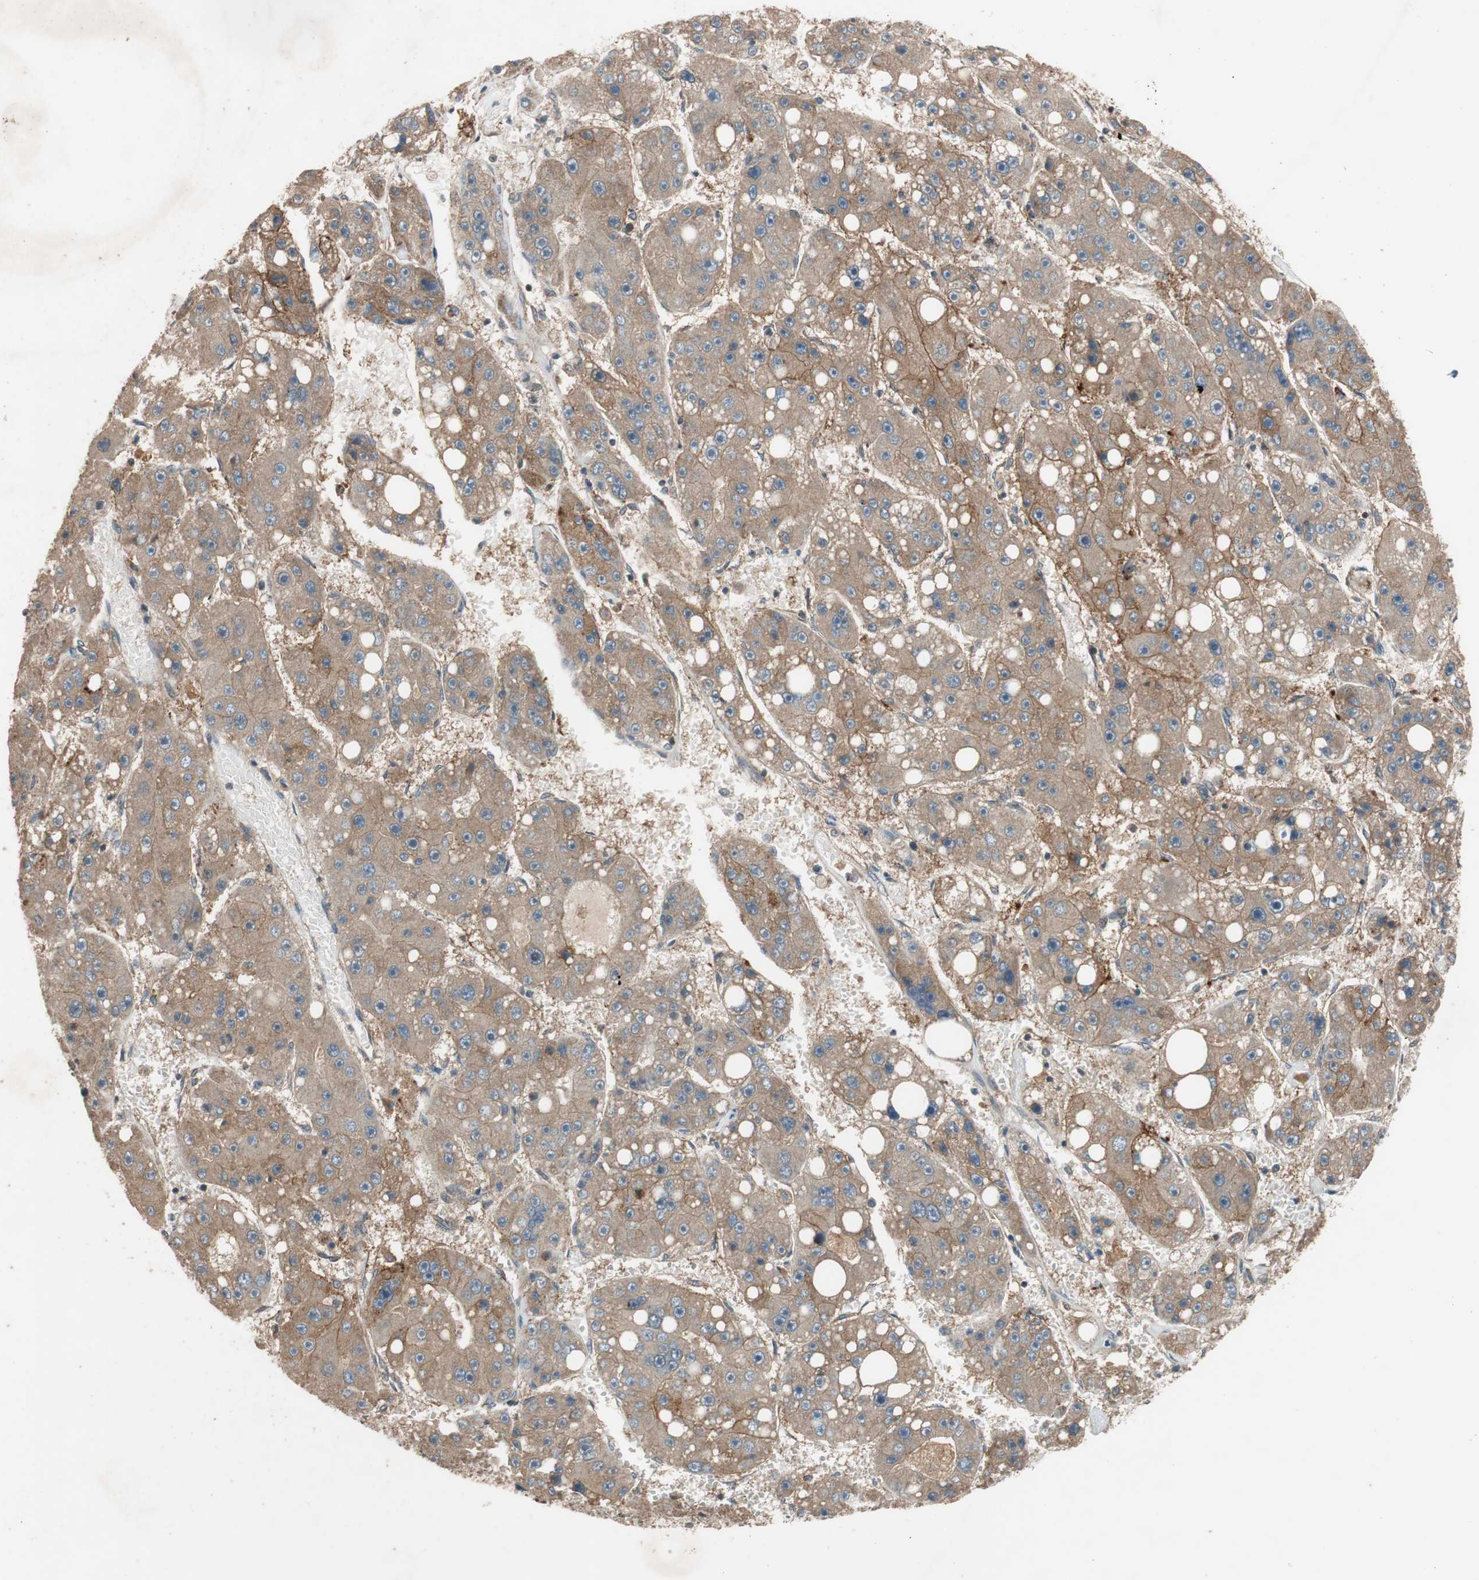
{"staining": {"intensity": "moderate", "quantity": ">75%", "location": "cytoplasmic/membranous"}, "tissue": "liver cancer", "cell_type": "Tumor cells", "image_type": "cancer", "snomed": [{"axis": "morphology", "description": "Carcinoma, Hepatocellular, NOS"}, {"axis": "topography", "description": "Liver"}], "caption": "Liver cancer stained for a protein (brown) shows moderate cytoplasmic/membranous positive expression in about >75% of tumor cells.", "gene": "TMEM230", "patient": {"sex": "female", "age": 61}}